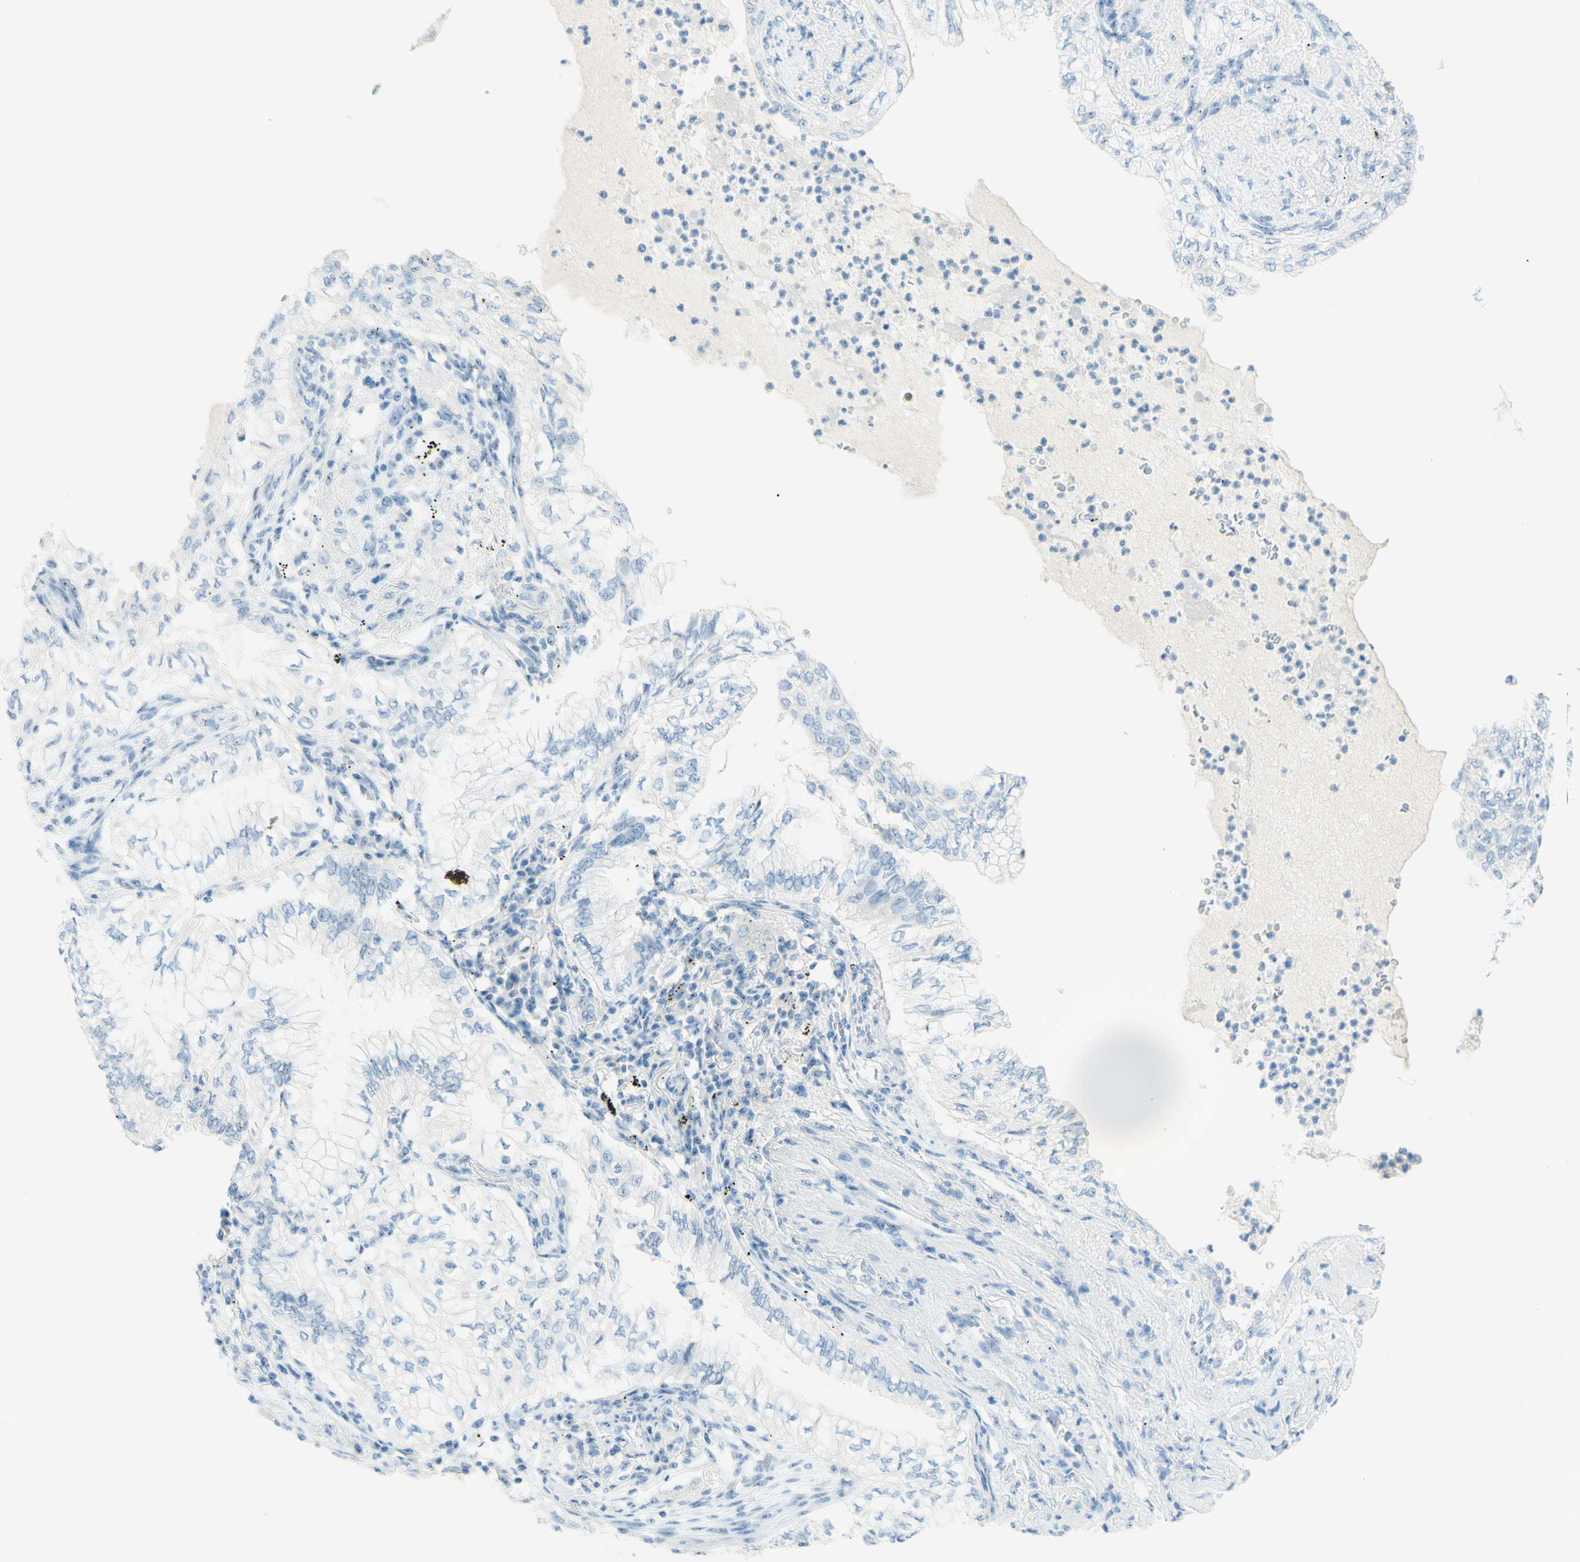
{"staining": {"intensity": "moderate", "quantity": "25%-75%", "location": "nuclear"}, "tissue": "lung cancer", "cell_type": "Tumor cells", "image_type": "cancer", "snomed": [{"axis": "morphology", "description": "Normal tissue, NOS"}, {"axis": "morphology", "description": "Adenocarcinoma, NOS"}, {"axis": "topography", "description": "Bronchus"}, {"axis": "topography", "description": "Lung"}], "caption": "Immunohistochemistry (IHC) histopathology image of neoplastic tissue: human adenocarcinoma (lung) stained using IHC shows medium levels of moderate protein expression localized specifically in the nuclear of tumor cells, appearing as a nuclear brown color.", "gene": "FMR1NB", "patient": {"sex": "female", "age": 70}}